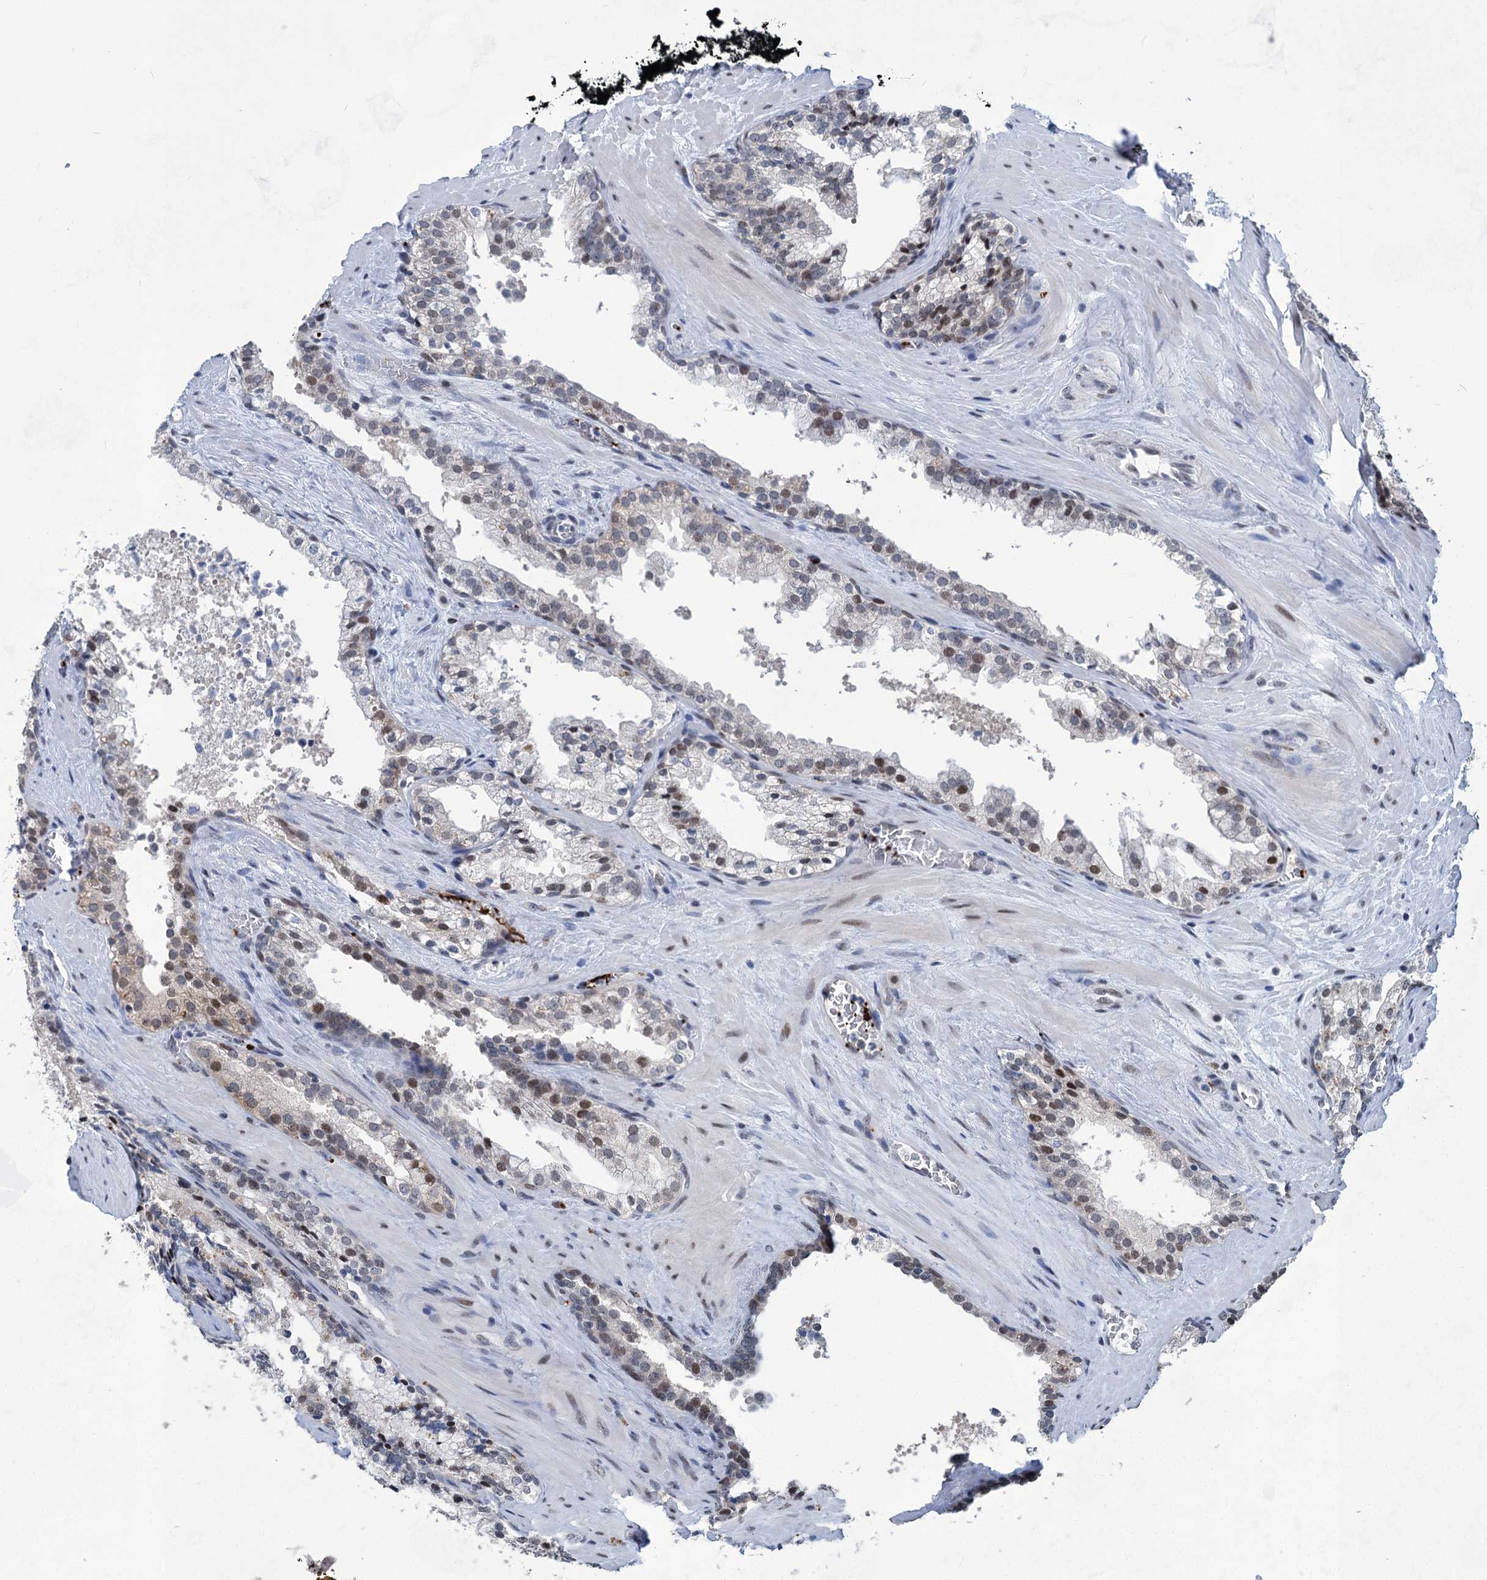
{"staining": {"intensity": "moderate", "quantity": "<25%", "location": "nuclear"}, "tissue": "prostate cancer", "cell_type": "Tumor cells", "image_type": "cancer", "snomed": [{"axis": "morphology", "description": "Adenocarcinoma, High grade"}, {"axis": "topography", "description": "Prostate"}], "caption": "A high-resolution photomicrograph shows immunohistochemistry staining of high-grade adenocarcinoma (prostate), which shows moderate nuclear staining in about <25% of tumor cells.", "gene": "MON2", "patient": {"sex": "male", "age": 57}}